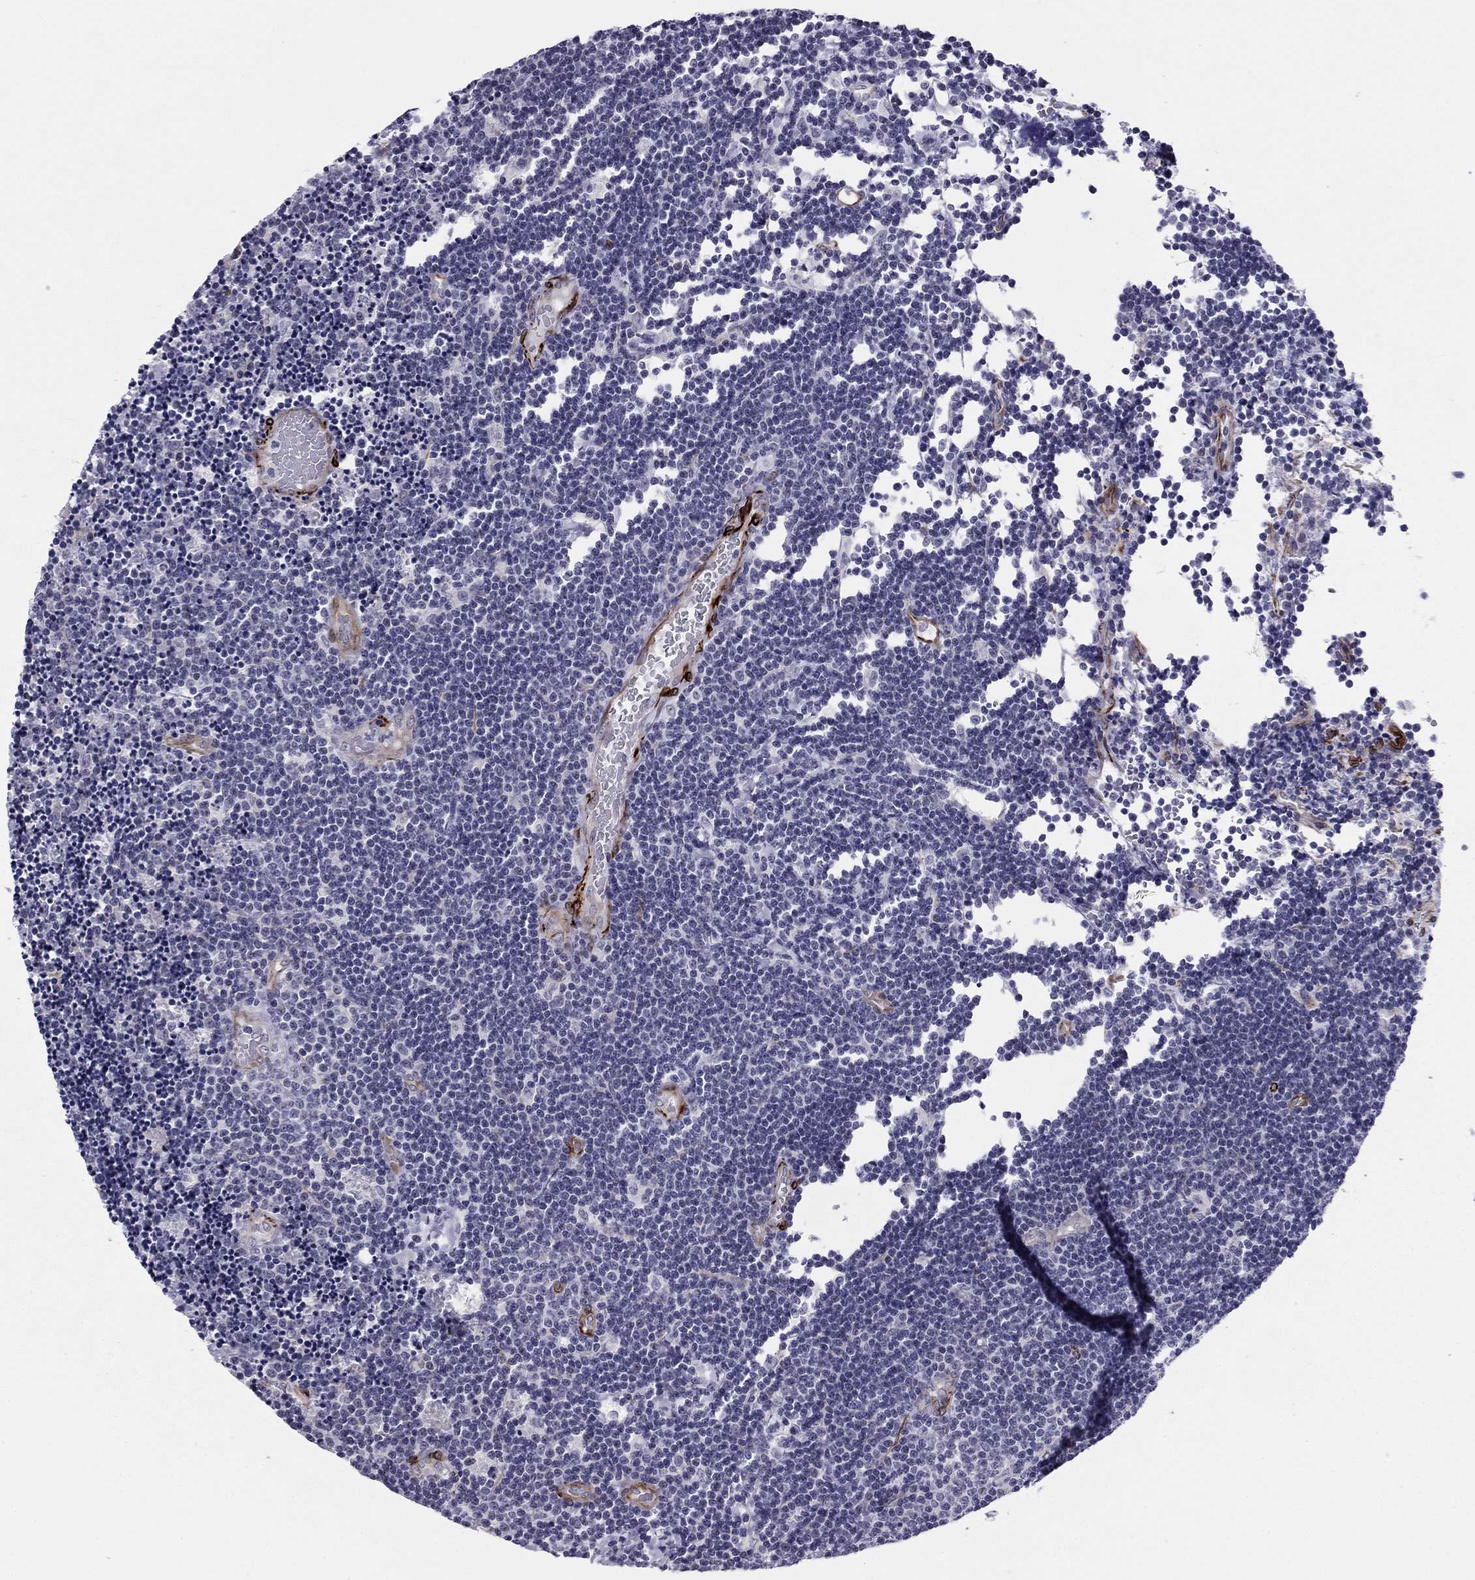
{"staining": {"intensity": "negative", "quantity": "none", "location": "none"}, "tissue": "lymphoma", "cell_type": "Tumor cells", "image_type": "cancer", "snomed": [{"axis": "morphology", "description": "Malignant lymphoma, non-Hodgkin's type, Low grade"}, {"axis": "topography", "description": "Brain"}], "caption": "An image of lymphoma stained for a protein exhibits no brown staining in tumor cells.", "gene": "ANKS4B", "patient": {"sex": "female", "age": 66}}